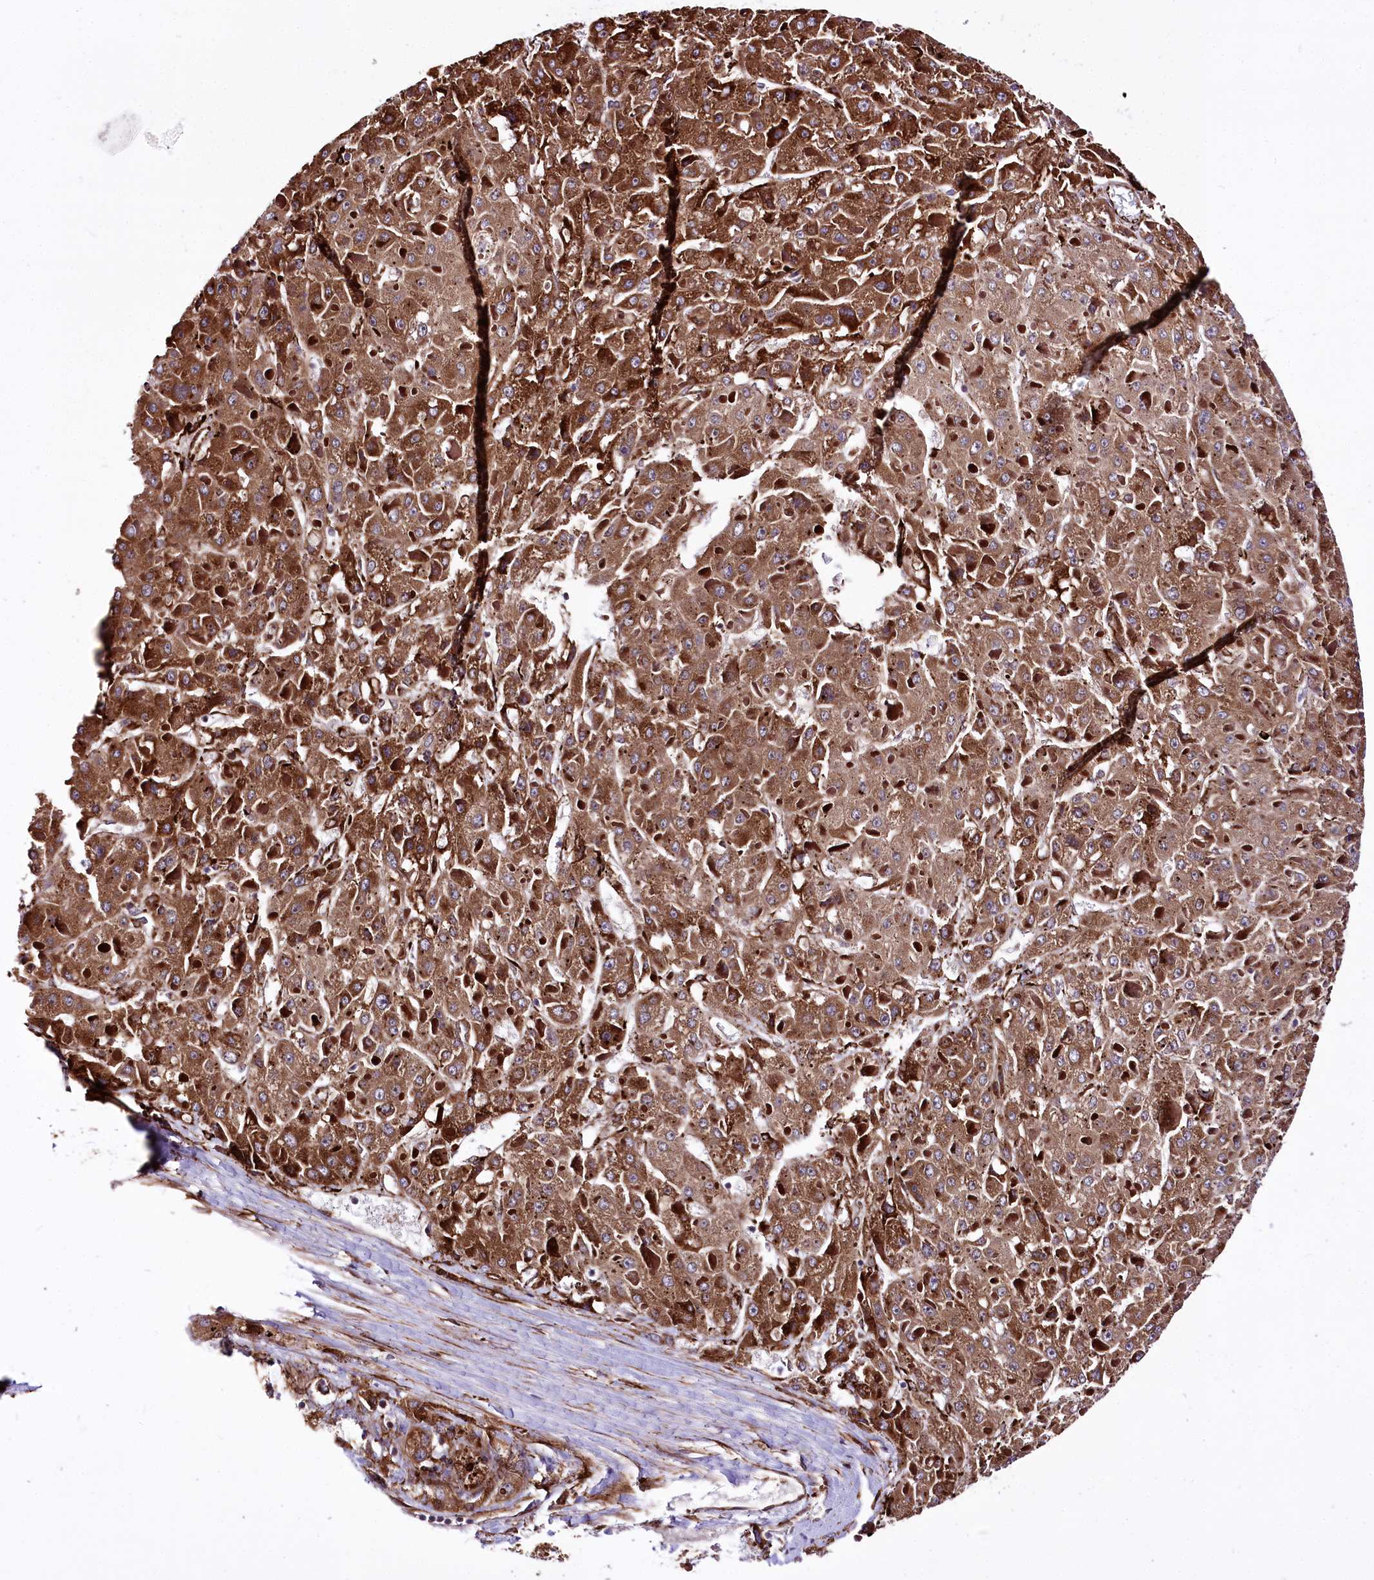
{"staining": {"intensity": "strong", "quantity": ">75%", "location": "cytoplasmic/membranous"}, "tissue": "liver cancer", "cell_type": "Tumor cells", "image_type": "cancer", "snomed": [{"axis": "morphology", "description": "Carcinoma, Hepatocellular, NOS"}, {"axis": "topography", "description": "Liver"}], "caption": "Liver cancer stained with a protein marker demonstrates strong staining in tumor cells.", "gene": "WWC1", "patient": {"sex": "female", "age": 73}}